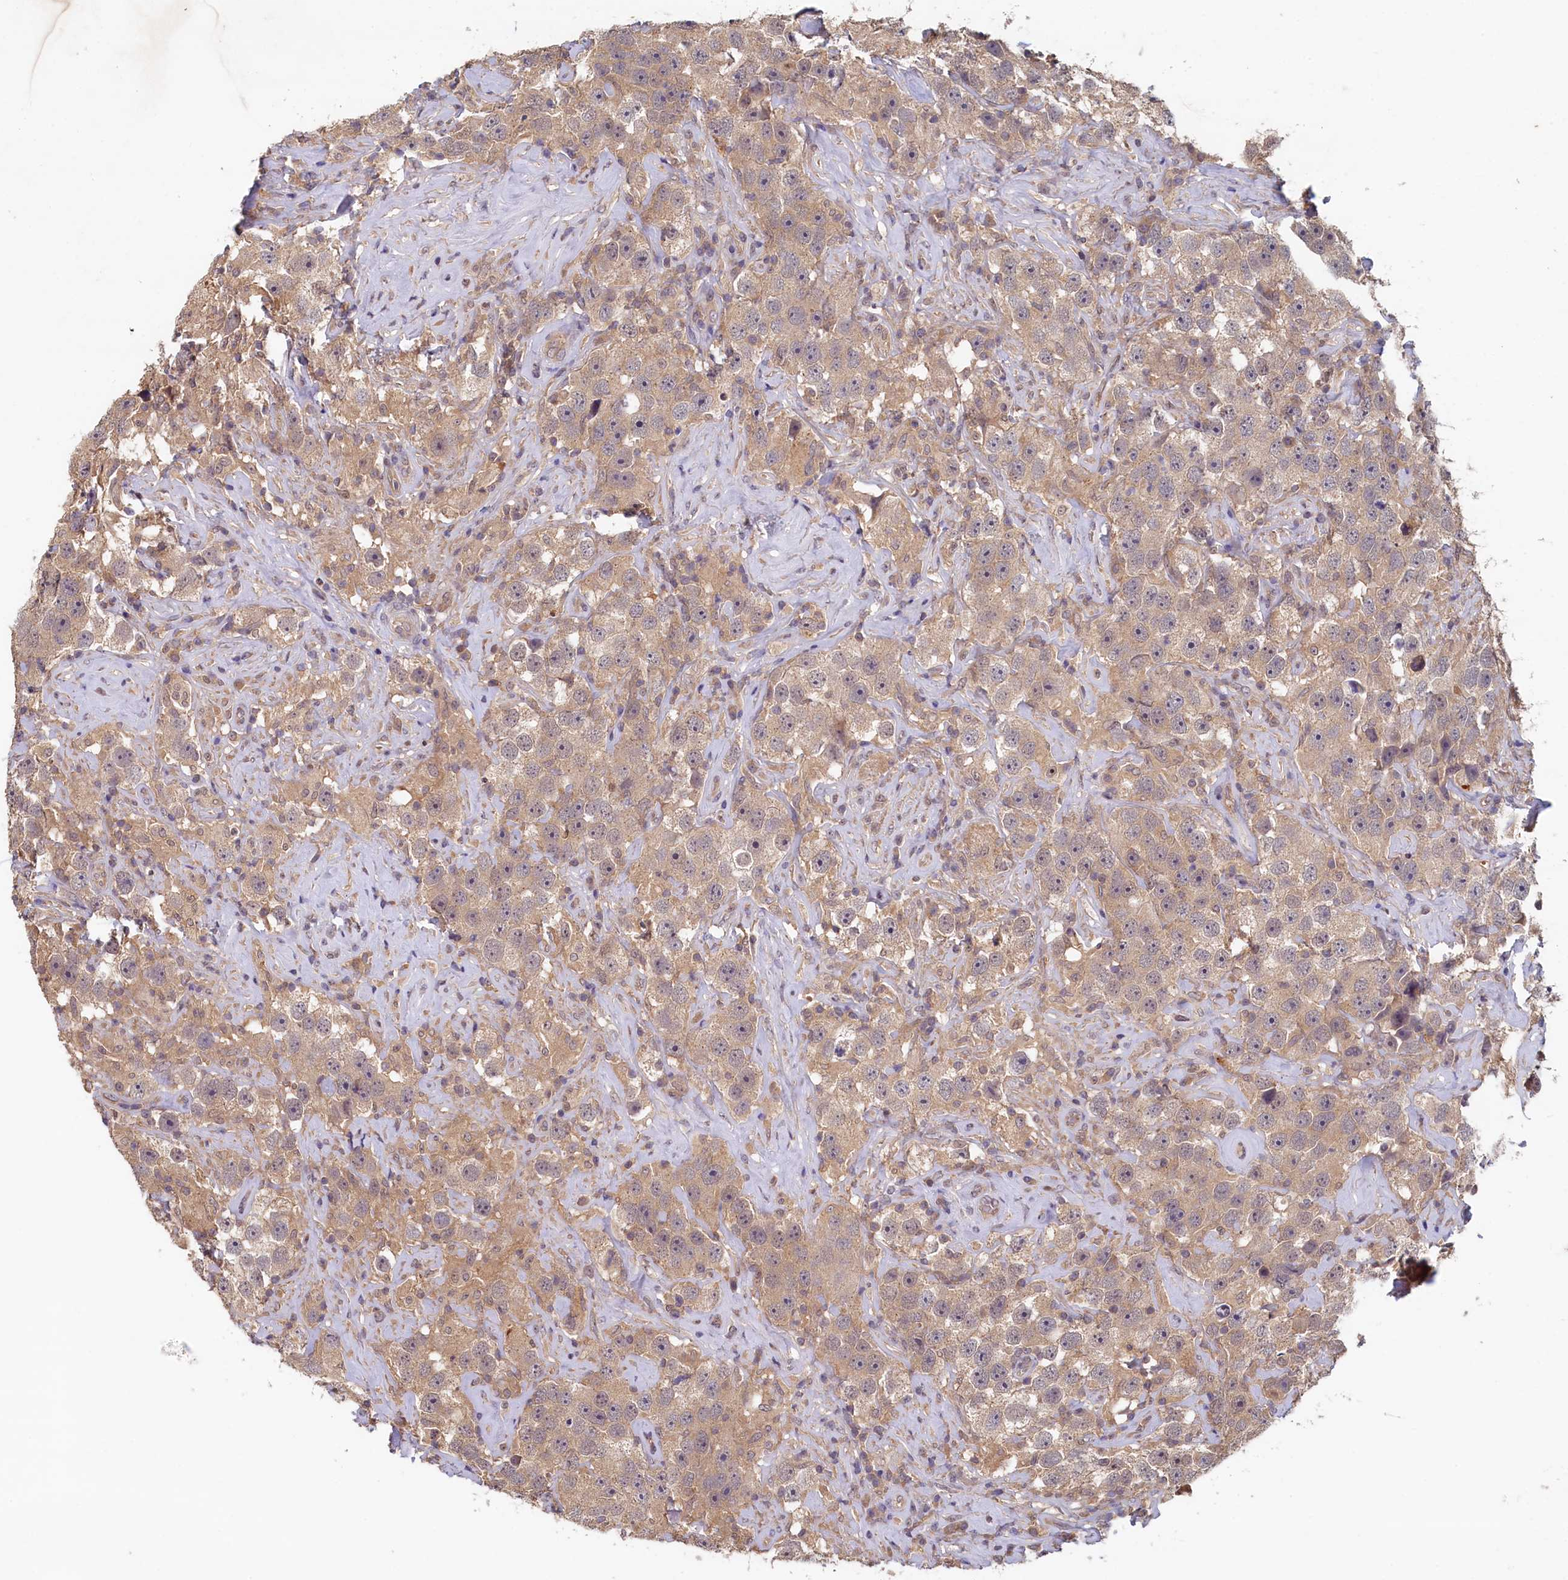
{"staining": {"intensity": "weak", "quantity": ">75%", "location": "cytoplasmic/membranous"}, "tissue": "testis cancer", "cell_type": "Tumor cells", "image_type": "cancer", "snomed": [{"axis": "morphology", "description": "Seminoma, NOS"}, {"axis": "topography", "description": "Testis"}], "caption": "Human seminoma (testis) stained with a brown dye displays weak cytoplasmic/membranous positive positivity in about >75% of tumor cells.", "gene": "NUBP2", "patient": {"sex": "male", "age": 49}}